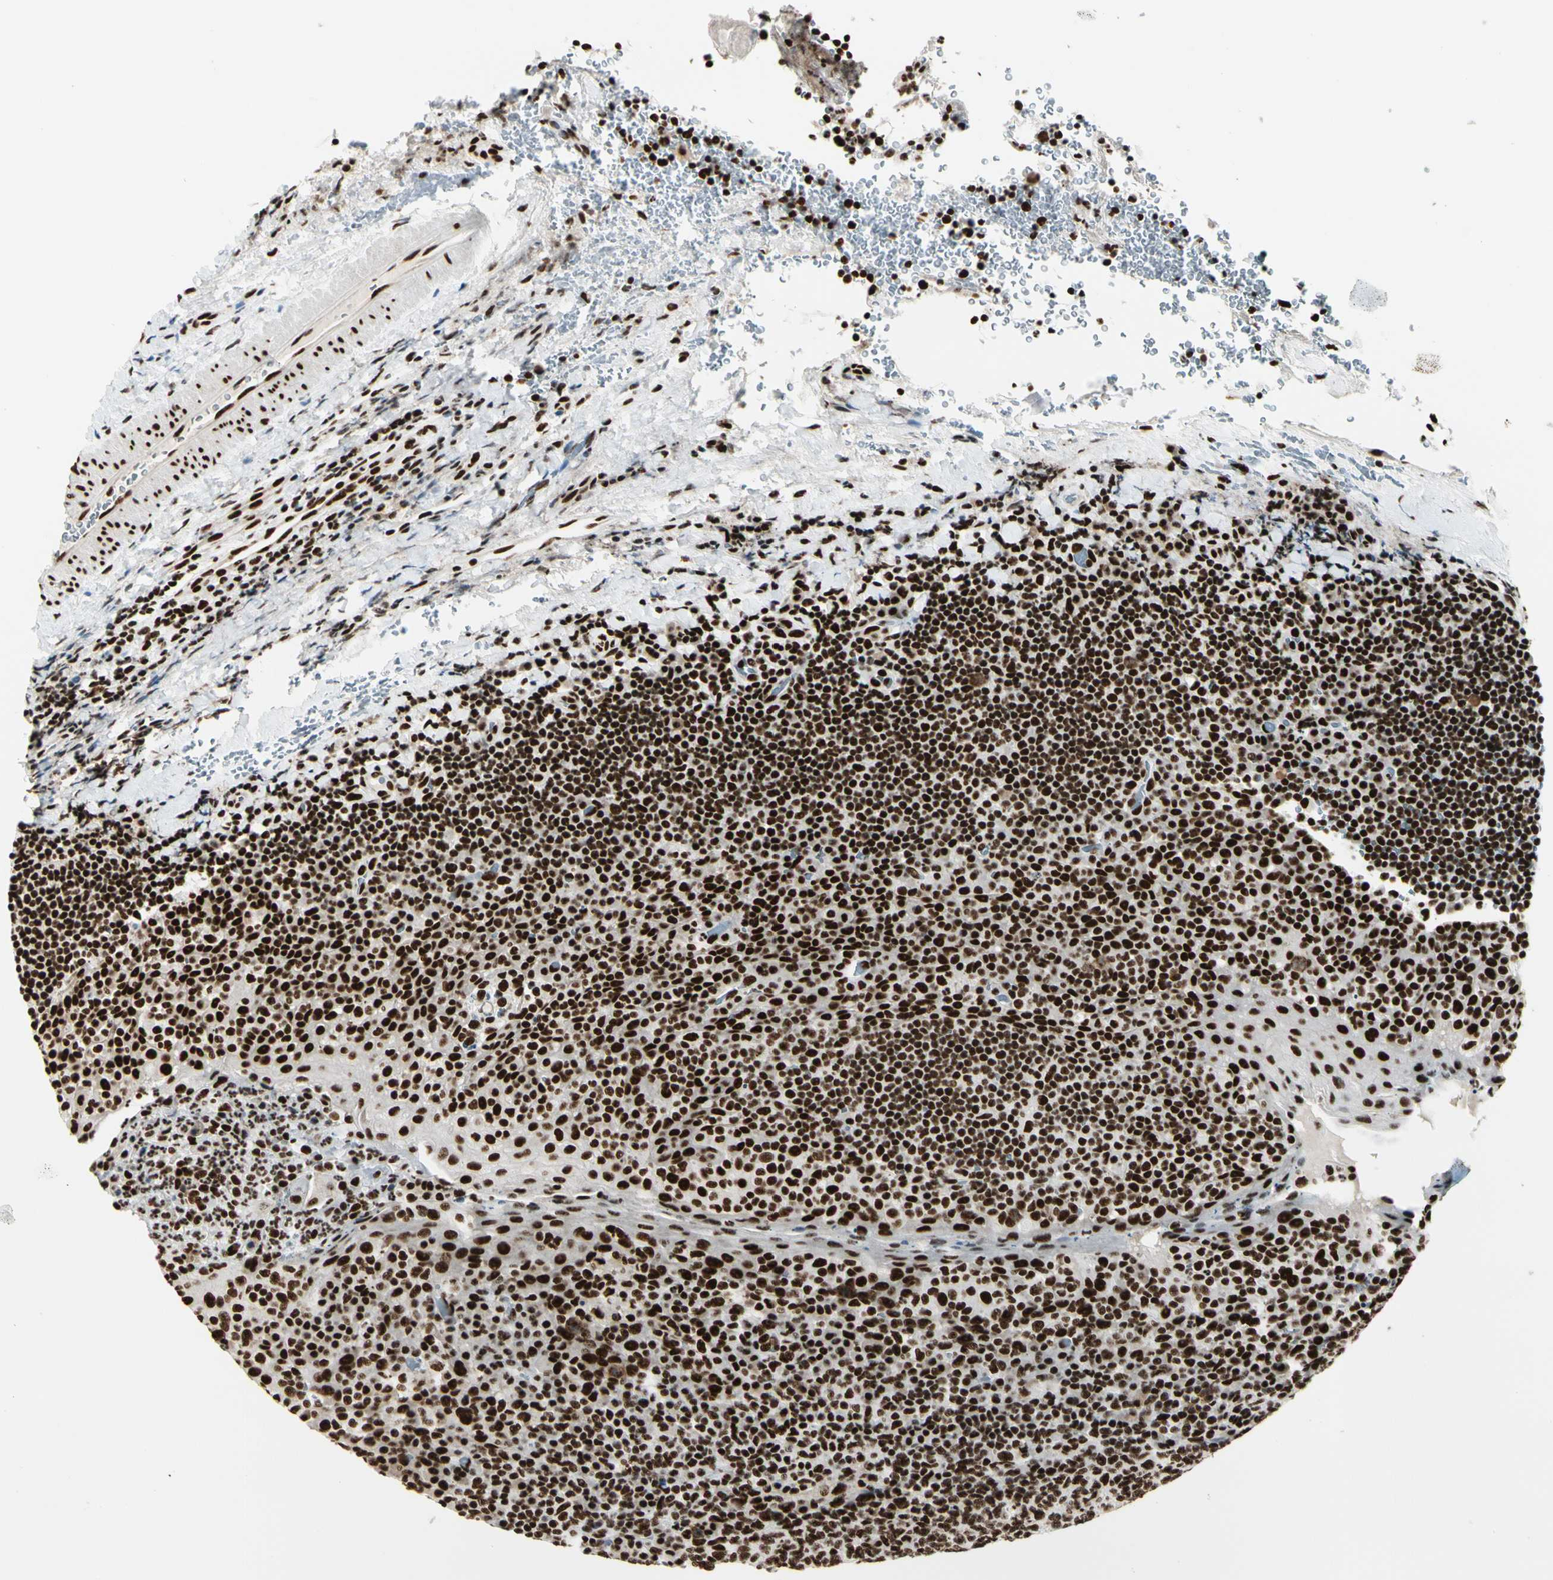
{"staining": {"intensity": "strong", "quantity": ">75%", "location": "nuclear"}, "tissue": "tonsil", "cell_type": "Germinal center cells", "image_type": "normal", "snomed": [{"axis": "morphology", "description": "Normal tissue, NOS"}, {"axis": "topography", "description": "Tonsil"}], "caption": "A histopathology image of tonsil stained for a protein demonstrates strong nuclear brown staining in germinal center cells. The protein of interest is shown in brown color, while the nuclei are stained blue.", "gene": "CCAR1", "patient": {"sex": "male", "age": 17}}